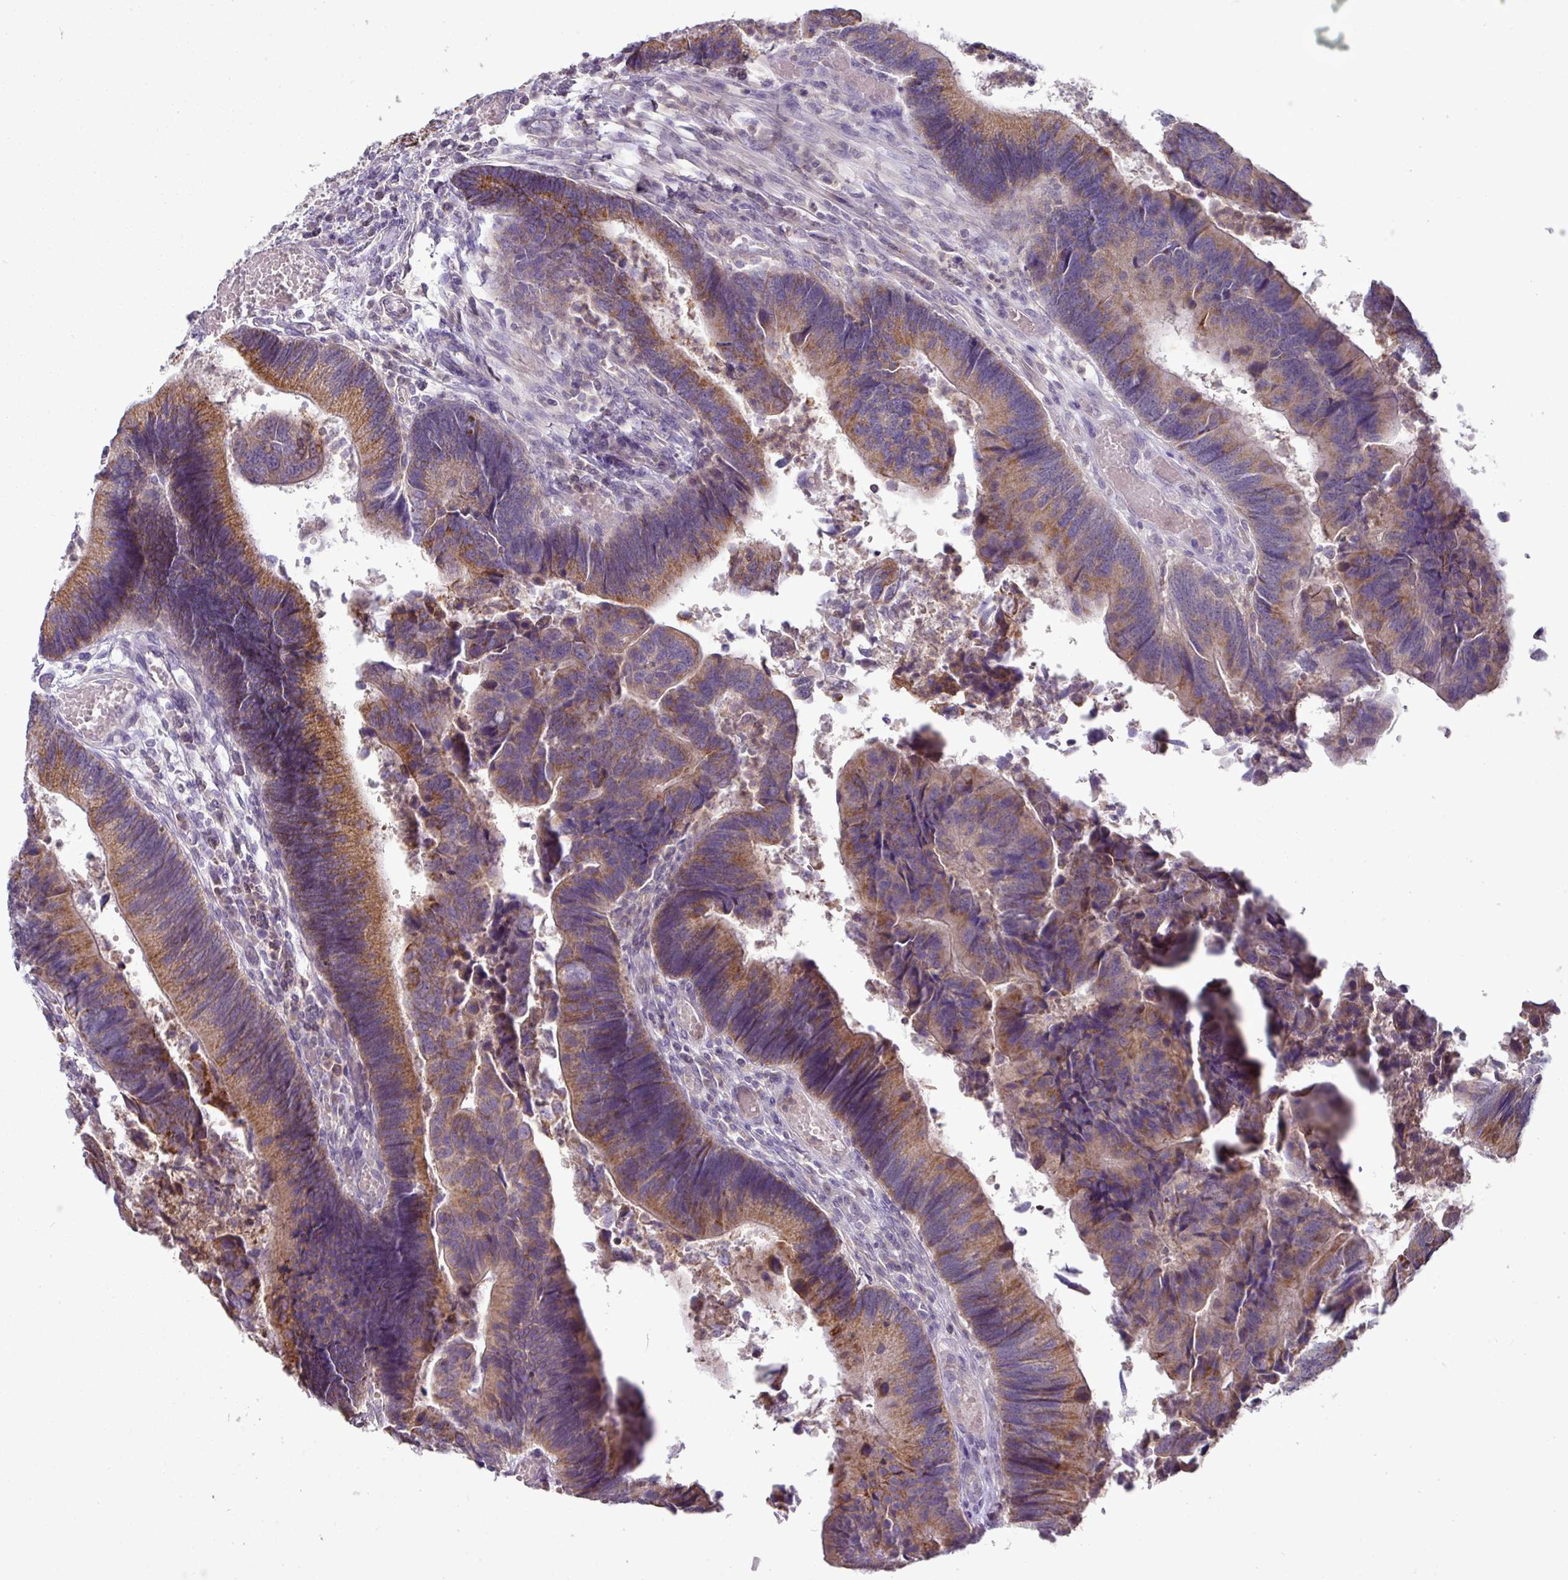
{"staining": {"intensity": "moderate", "quantity": ">75%", "location": "cytoplasmic/membranous"}, "tissue": "colorectal cancer", "cell_type": "Tumor cells", "image_type": "cancer", "snomed": [{"axis": "morphology", "description": "Adenocarcinoma, NOS"}, {"axis": "topography", "description": "Colon"}], "caption": "Moderate cytoplasmic/membranous protein staining is appreciated in about >75% of tumor cells in colorectal cancer (adenocarcinoma).", "gene": "TRAPPC1", "patient": {"sex": "female", "age": 67}}